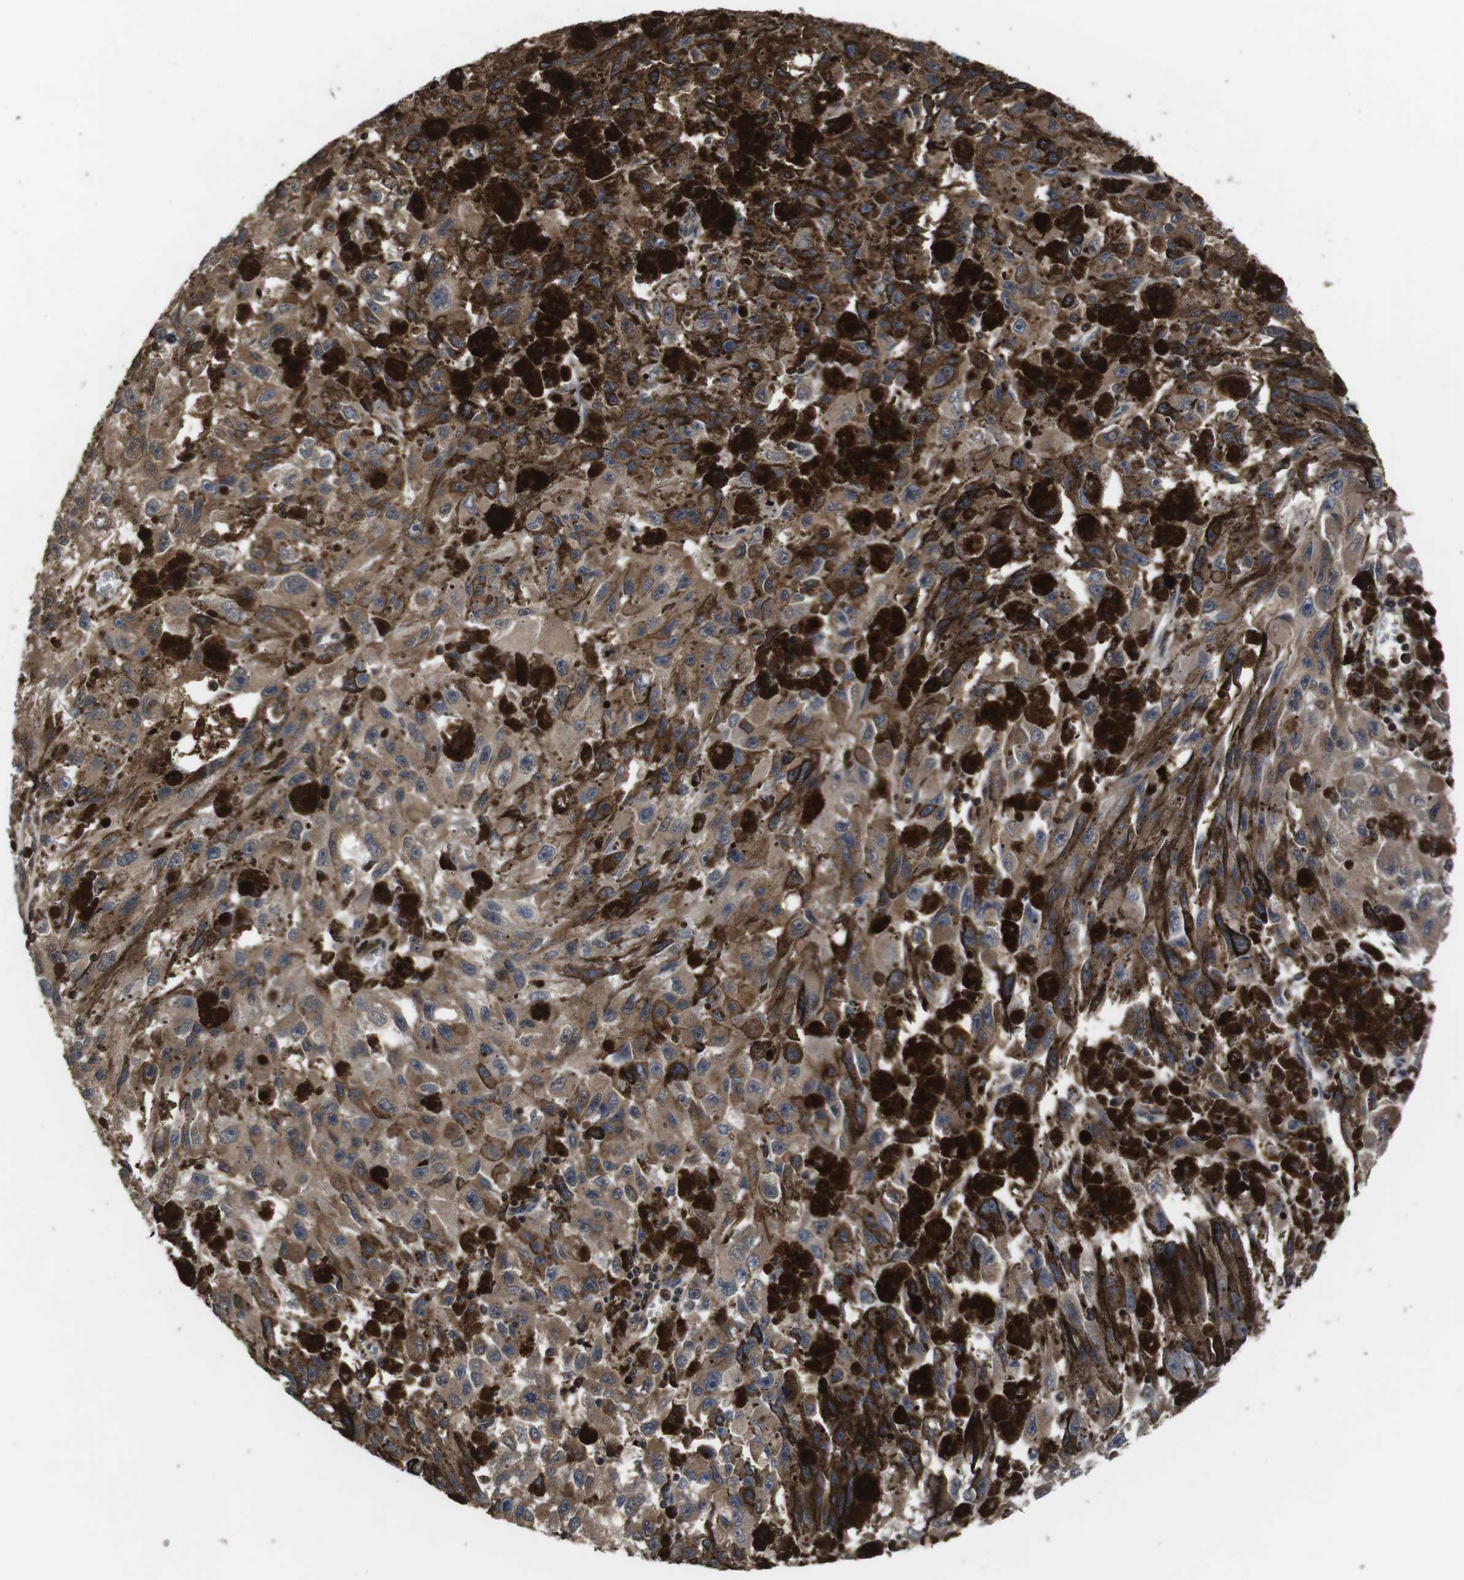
{"staining": {"intensity": "moderate", "quantity": ">75%", "location": "cytoplasmic/membranous"}, "tissue": "melanoma", "cell_type": "Tumor cells", "image_type": "cancer", "snomed": [{"axis": "morphology", "description": "Malignant melanoma in situ"}, {"axis": "morphology", "description": "Malignant melanoma, NOS"}, {"axis": "topography", "description": "Skin"}], "caption": "Tumor cells exhibit medium levels of moderate cytoplasmic/membranous expression in about >75% of cells in human malignant melanoma in situ. (Brightfield microscopy of DAB IHC at high magnification).", "gene": "CXCL11", "patient": {"sex": "female", "age": 88}}